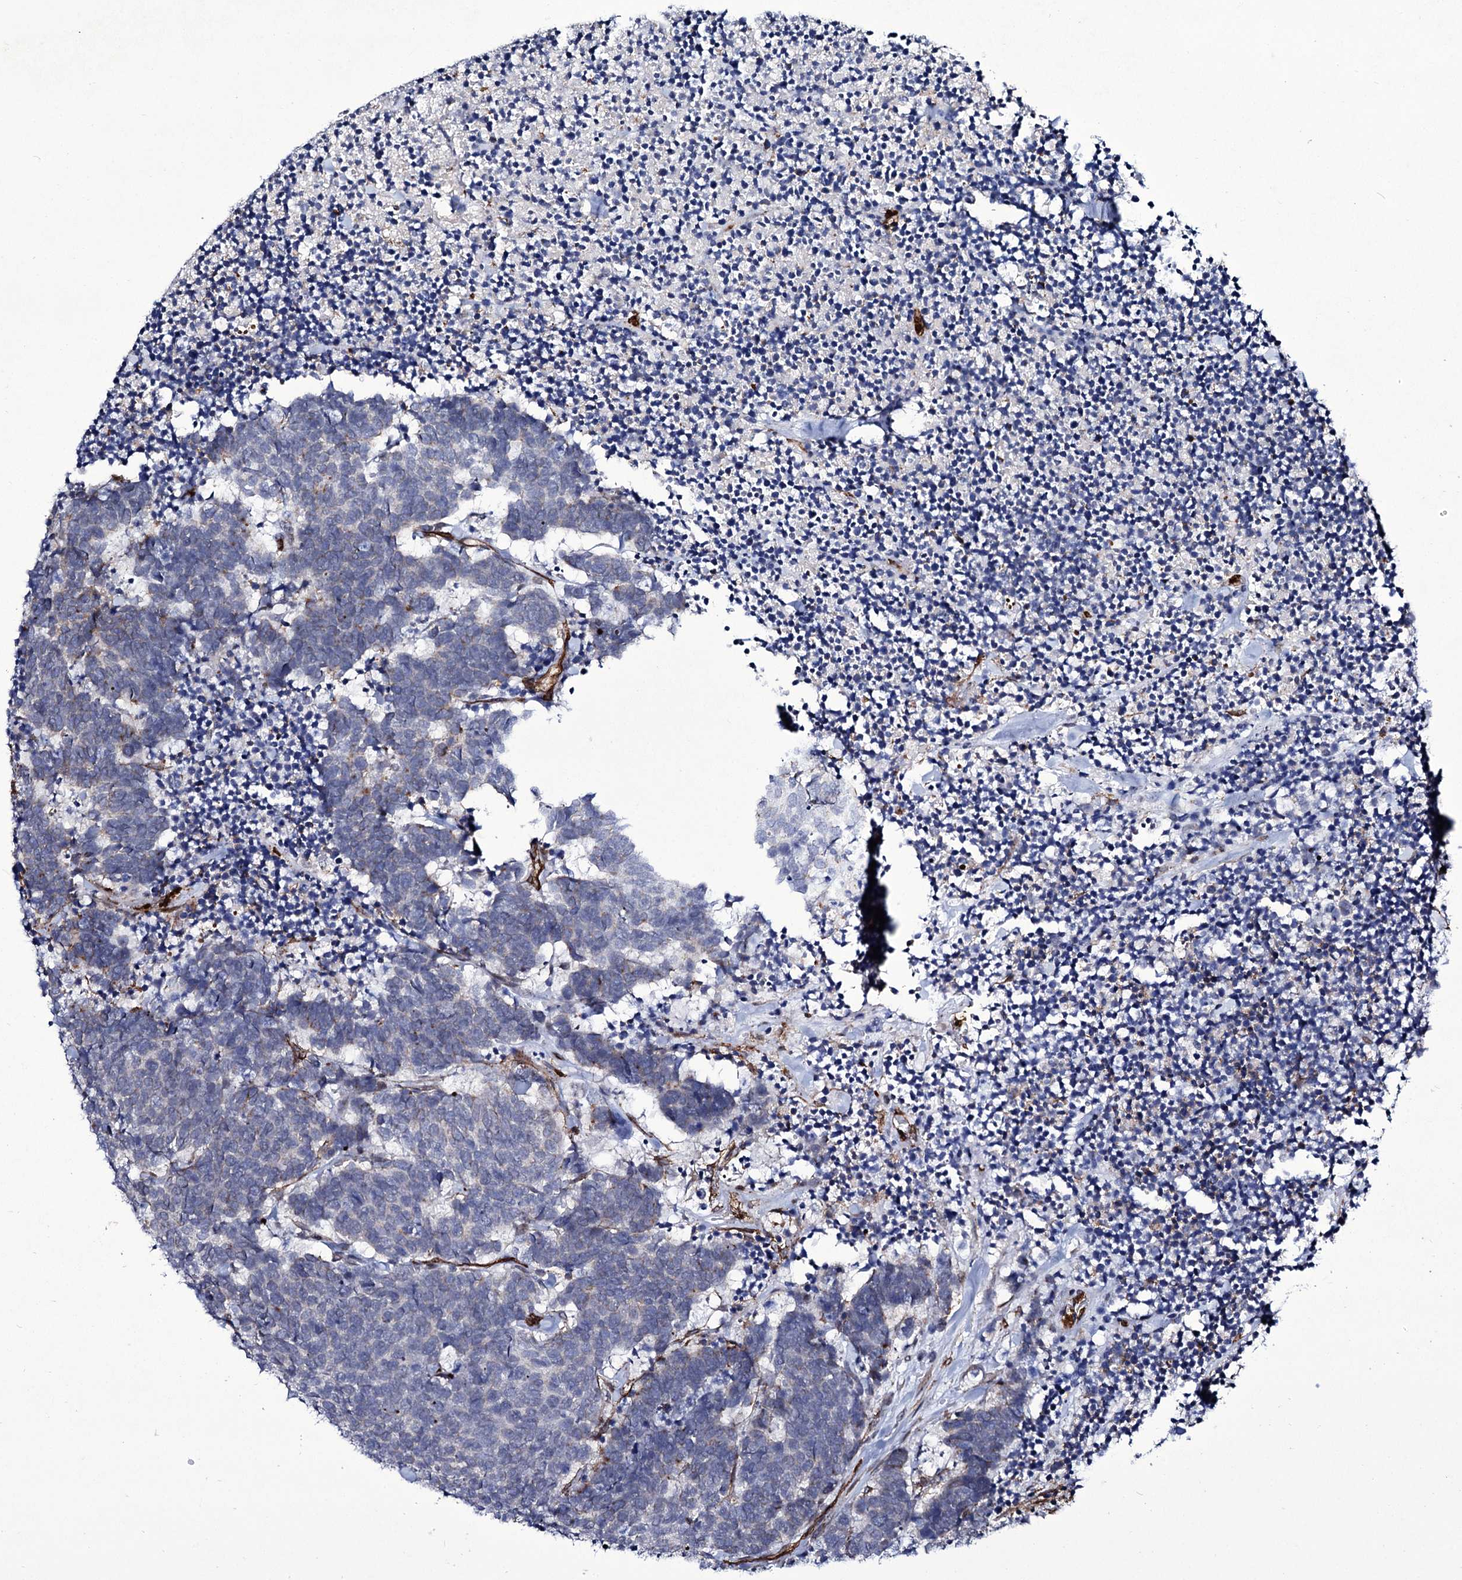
{"staining": {"intensity": "negative", "quantity": "none", "location": "none"}, "tissue": "carcinoid", "cell_type": "Tumor cells", "image_type": "cancer", "snomed": [{"axis": "morphology", "description": "Carcinoma, NOS"}, {"axis": "morphology", "description": "Carcinoid, malignant, NOS"}, {"axis": "topography", "description": "Urinary bladder"}], "caption": "Carcinoid stained for a protein using immunohistochemistry exhibits no staining tumor cells.", "gene": "ZC3H12C", "patient": {"sex": "male", "age": 57}}